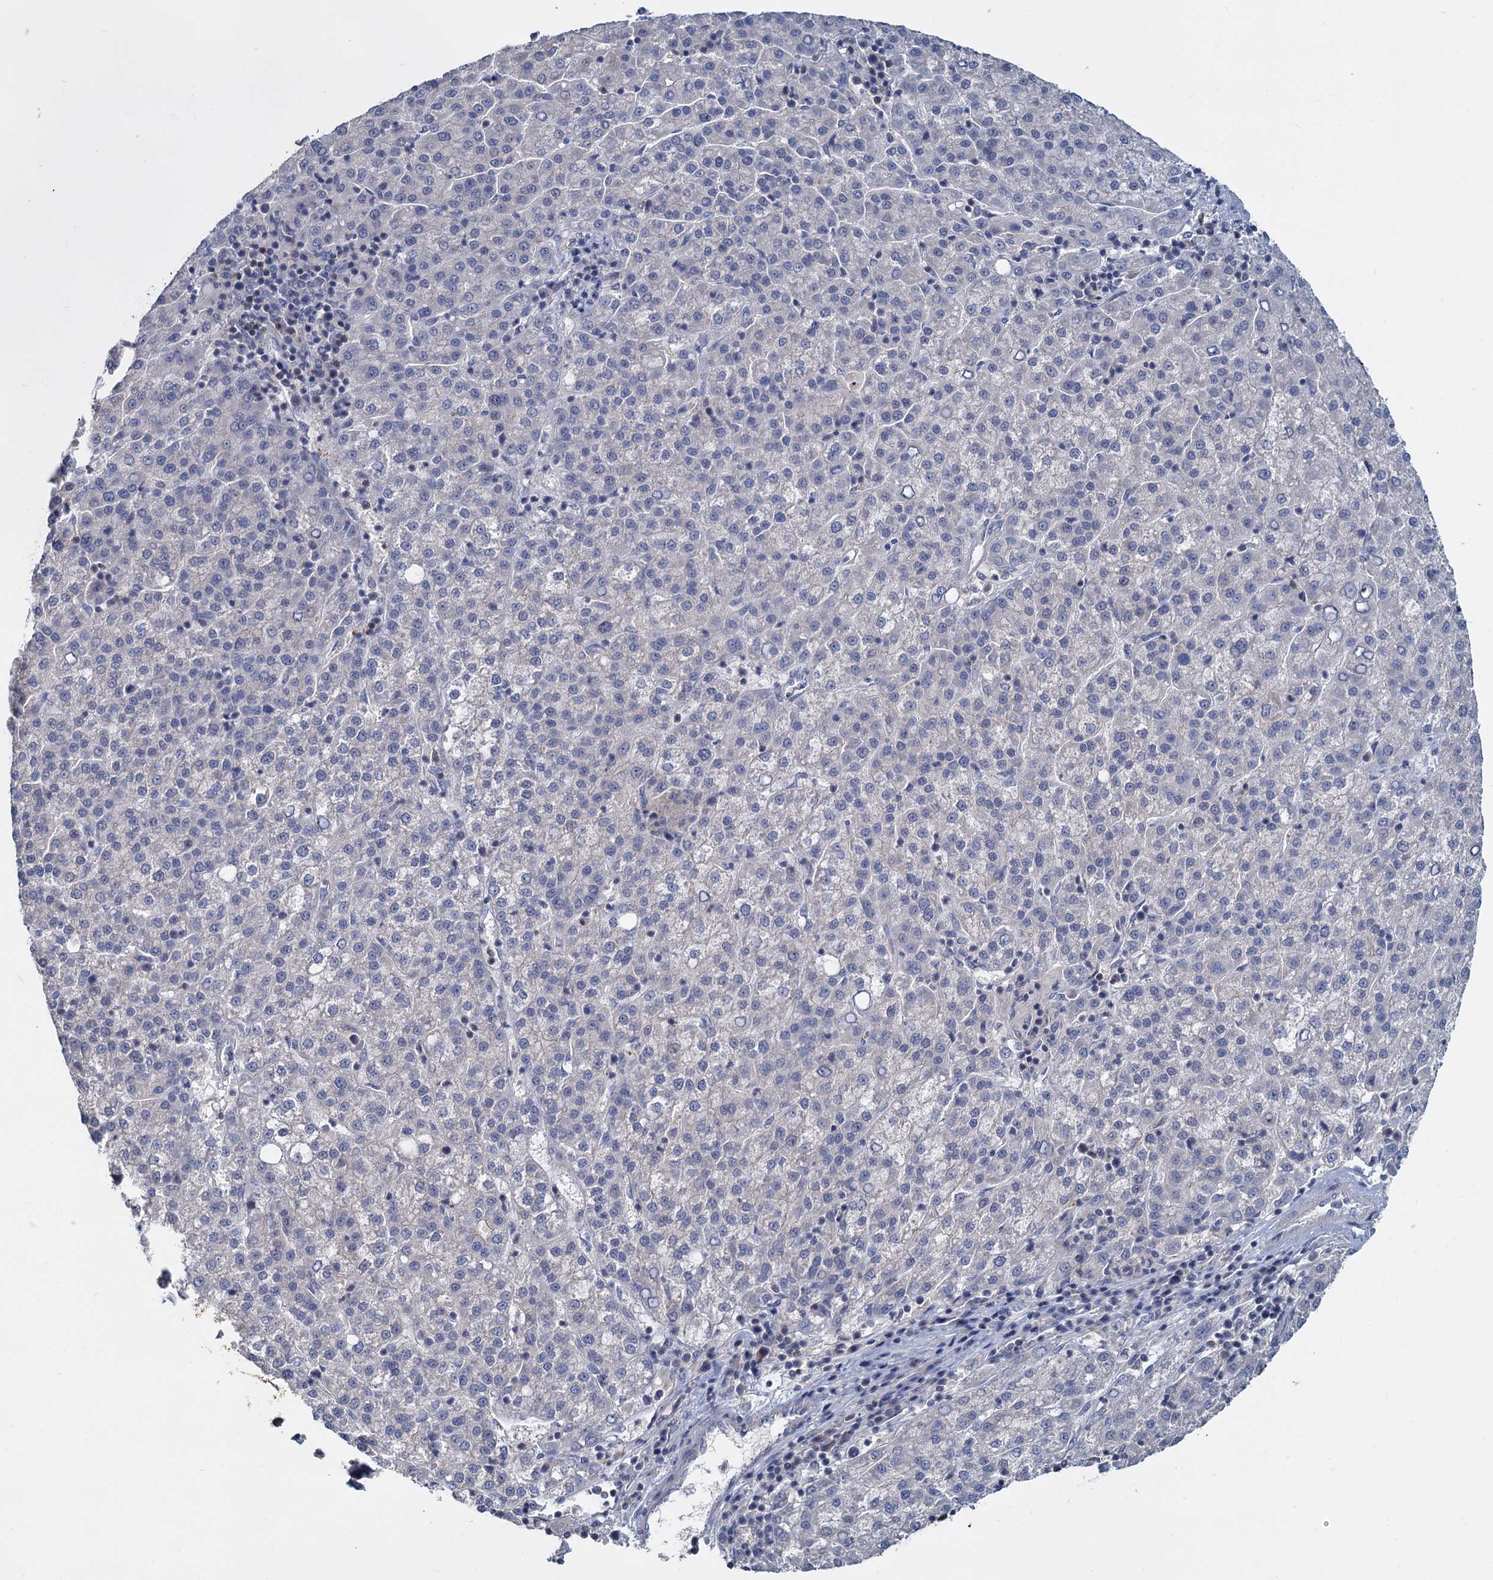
{"staining": {"intensity": "negative", "quantity": "none", "location": "none"}, "tissue": "liver cancer", "cell_type": "Tumor cells", "image_type": "cancer", "snomed": [{"axis": "morphology", "description": "Carcinoma, Hepatocellular, NOS"}, {"axis": "topography", "description": "Liver"}], "caption": "Immunohistochemistry (IHC) image of human liver cancer (hepatocellular carcinoma) stained for a protein (brown), which displays no staining in tumor cells.", "gene": "ACSM3", "patient": {"sex": "female", "age": 58}}